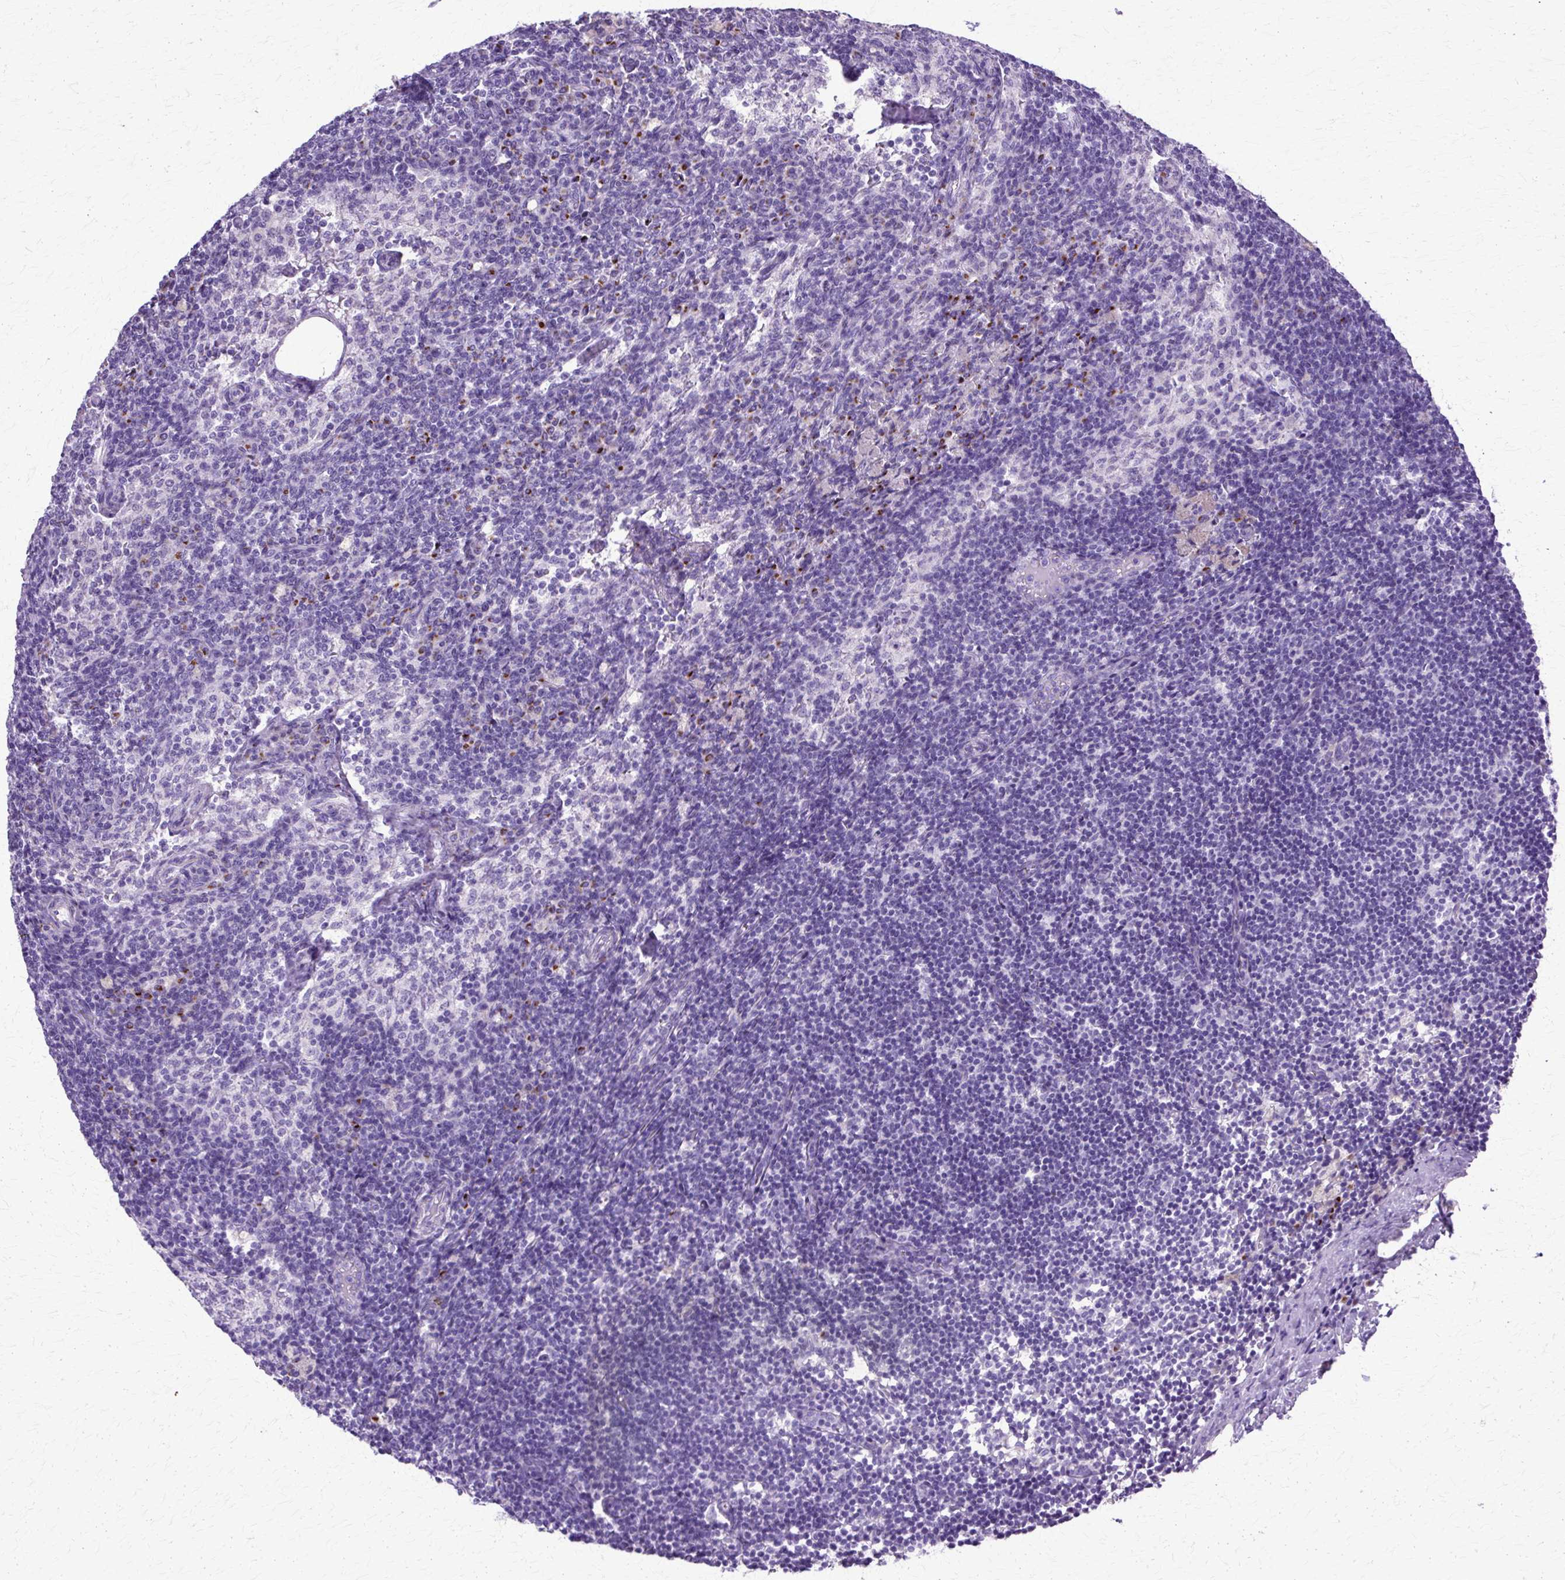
{"staining": {"intensity": "negative", "quantity": "none", "location": "none"}, "tissue": "lymph node", "cell_type": "Germinal center cells", "image_type": "normal", "snomed": [{"axis": "morphology", "description": "Normal tissue, NOS"}, {"axis": "topography", "description": "Lymph node"}], "caption": "There is no significant positivity in germinal center cells of lymph node. Nuclei are stained in blue.", "gene": "TBC1D3B", "patient": {"sex": "male", "age": 49}}